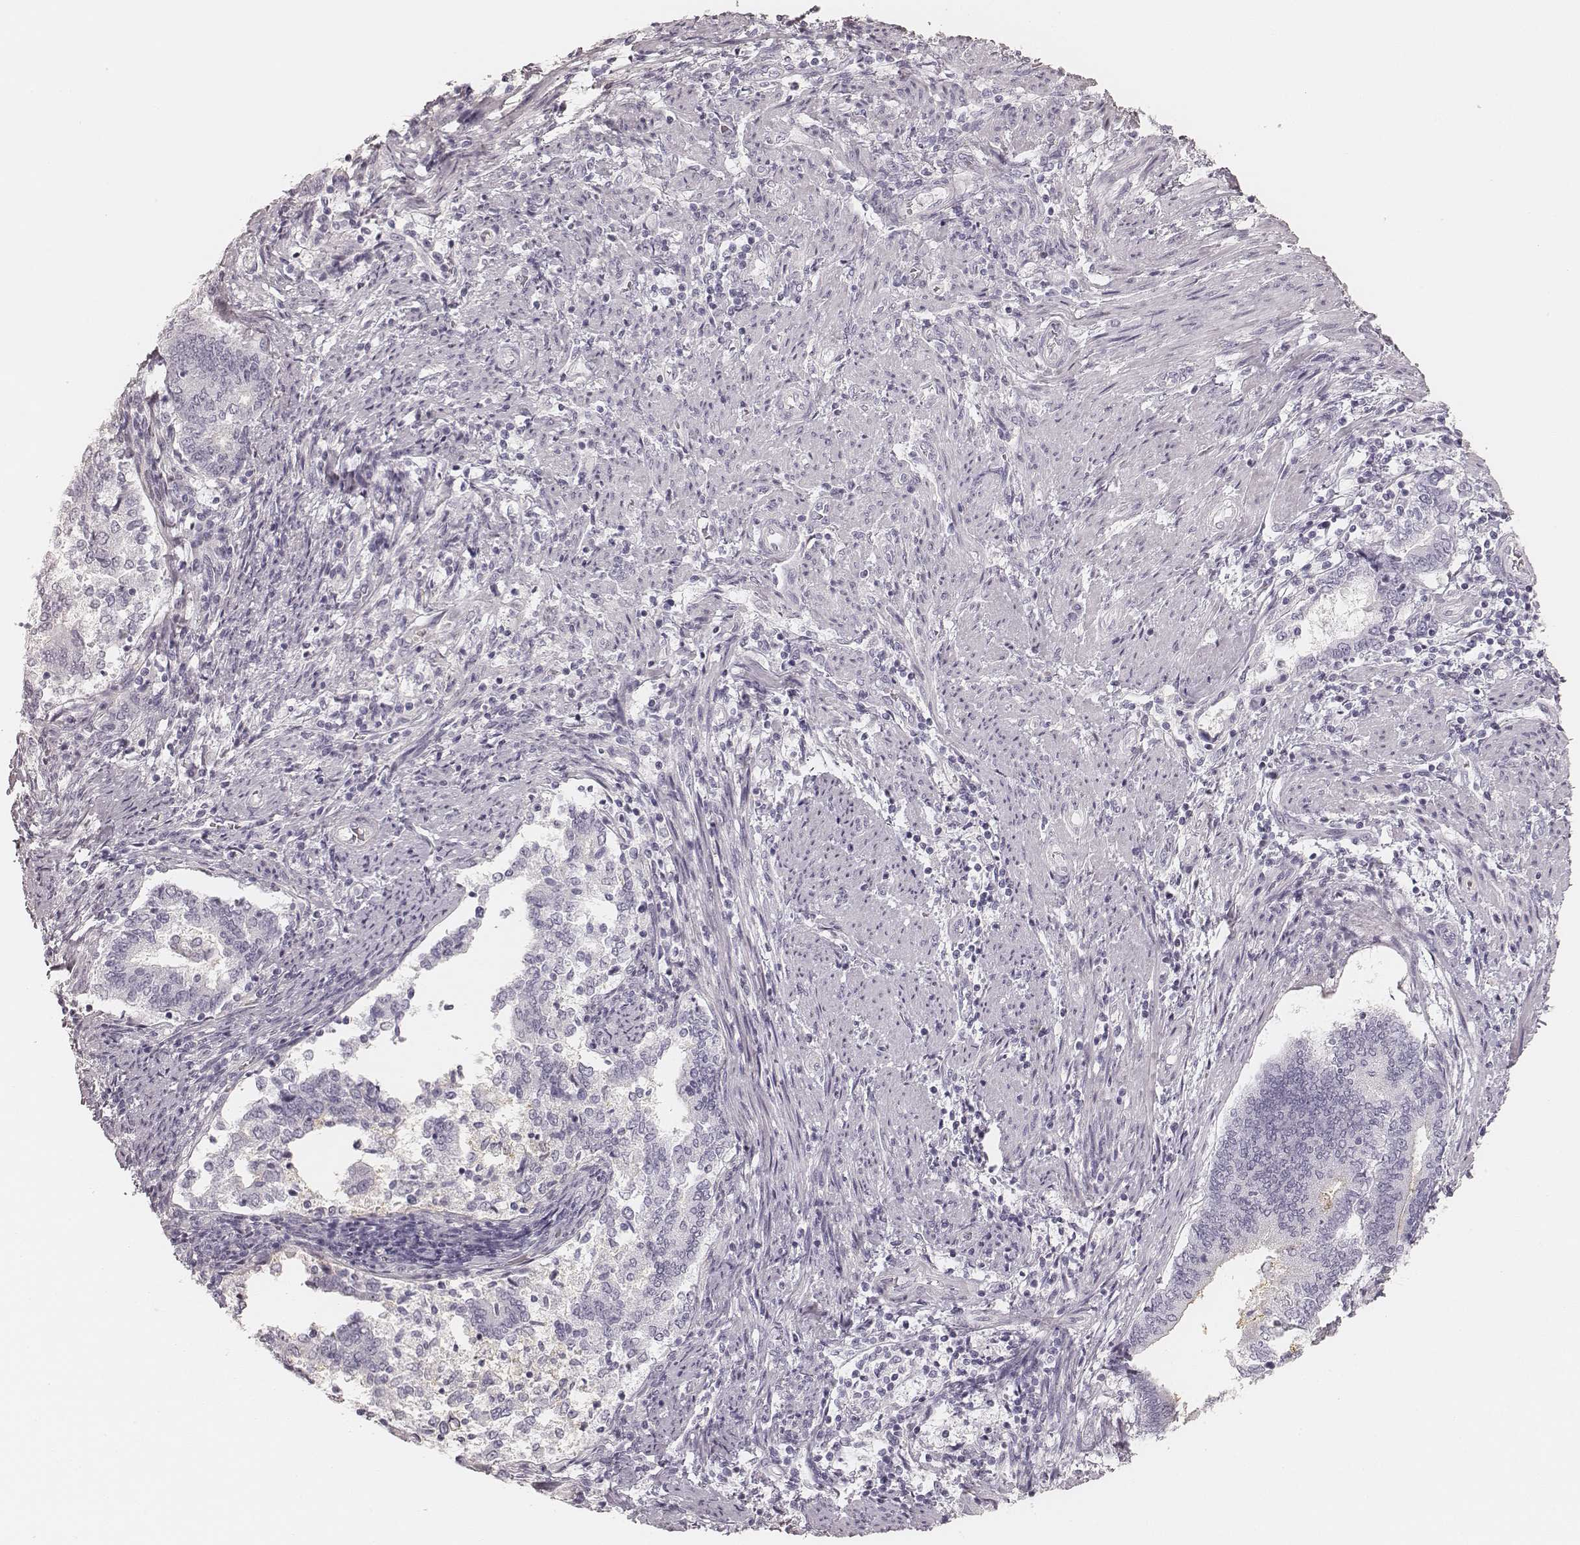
{"staining": {"intensity": "negative", "quantity": "none", "location": "none"}, "tissue": "endometrial cancer", "cell_type": "Tumor cells", "image_type": "cancer", "snomed": [{"axis": "morphology", "description": "Adenocarcinoma, NOS"}, {"axis": "topography", "description": "Endometrium"}], "caption": "Tumor cells show no significant protein staining in endometrial adenocarcinoma. (Immunohistochemistry, brightfield microscopy, high magnification).", "gene": "HNF4G", "patient": {"sex": "female", "age": 65}}